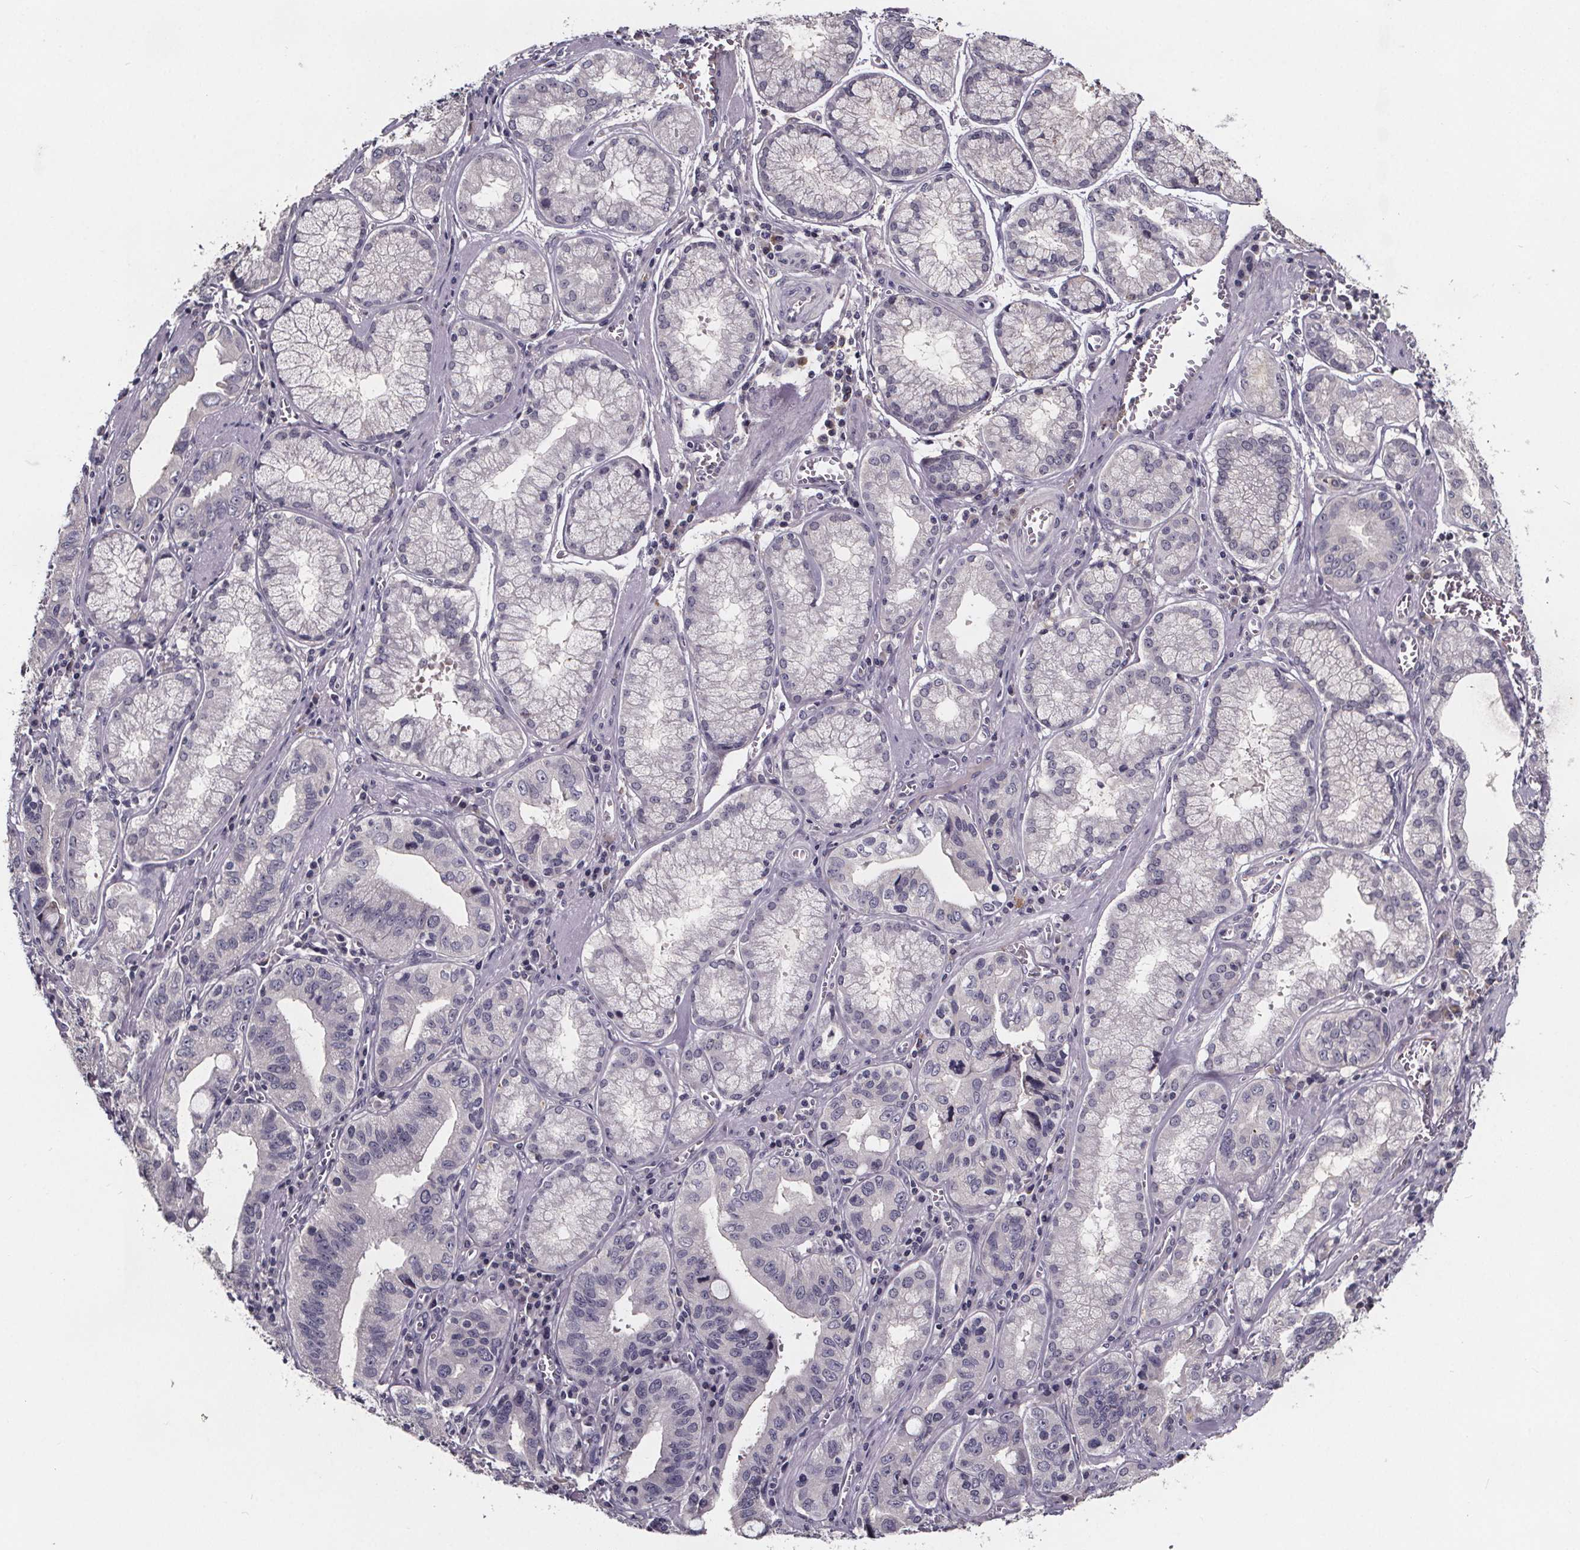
{"staining": {"intensity": "negative", "quantity": "none", "location": "none"}, "tissue": "stomach cancer", "cell_type": "Tumor cells", "image_type": "cancer", "snomed": [{"axis": "morphology", "description": "Adenocarcinoma, NOS"}, {"axis": "topography", "description": "Stomach, lower"}], "caption": "Immunohistochemistry (IHC) micrograph of neoplastic tissue: adenocarcinoma (stomach) stained with DAB (3,3'-diaminobenzidine) reveals no significant protein staining in tumor cells.", "gene": "NPHP4", "patient": {"sex": "female", "age": 76}}